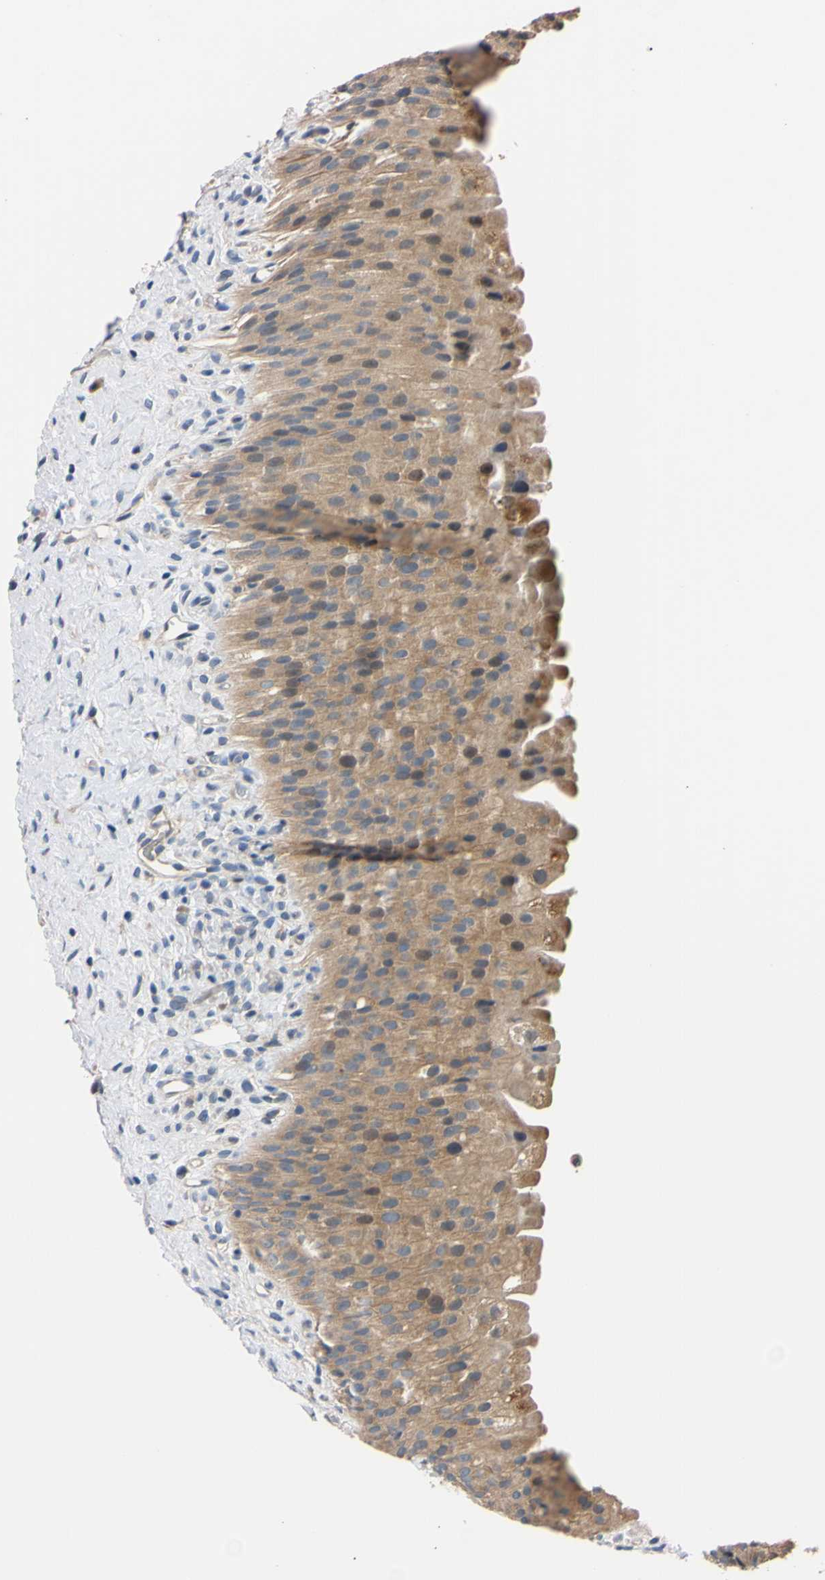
{"staining": {"intensity": "moderate", "quantity": "25%-75%", "location": "cytoplasmic/membranous"}, "tissue": "urinary bladder", "cell_type": "Urothelial cells", "image_type": "normal", "snomed": [{"axis": "morphology", "description": "Normal tissue, NOS"}, {"axis": "morphology", "description": "Urothelial carcinoma, High grade"}, {"axis": "topography", "description": "Urinary bladder"}], "caption": "Immunohistochemistry histopathology image of normal urinary bladder: human urinary bladder stained using immunohistochemistry exhibits medium levels of moderate protein expression localized specifically in the cytoplasmic/membranous of urothelial cells, appearing as a cytoplasmic/membranous brown color.", "gene": "RARS1", "patient": {"sex": "male", "age": 46}}